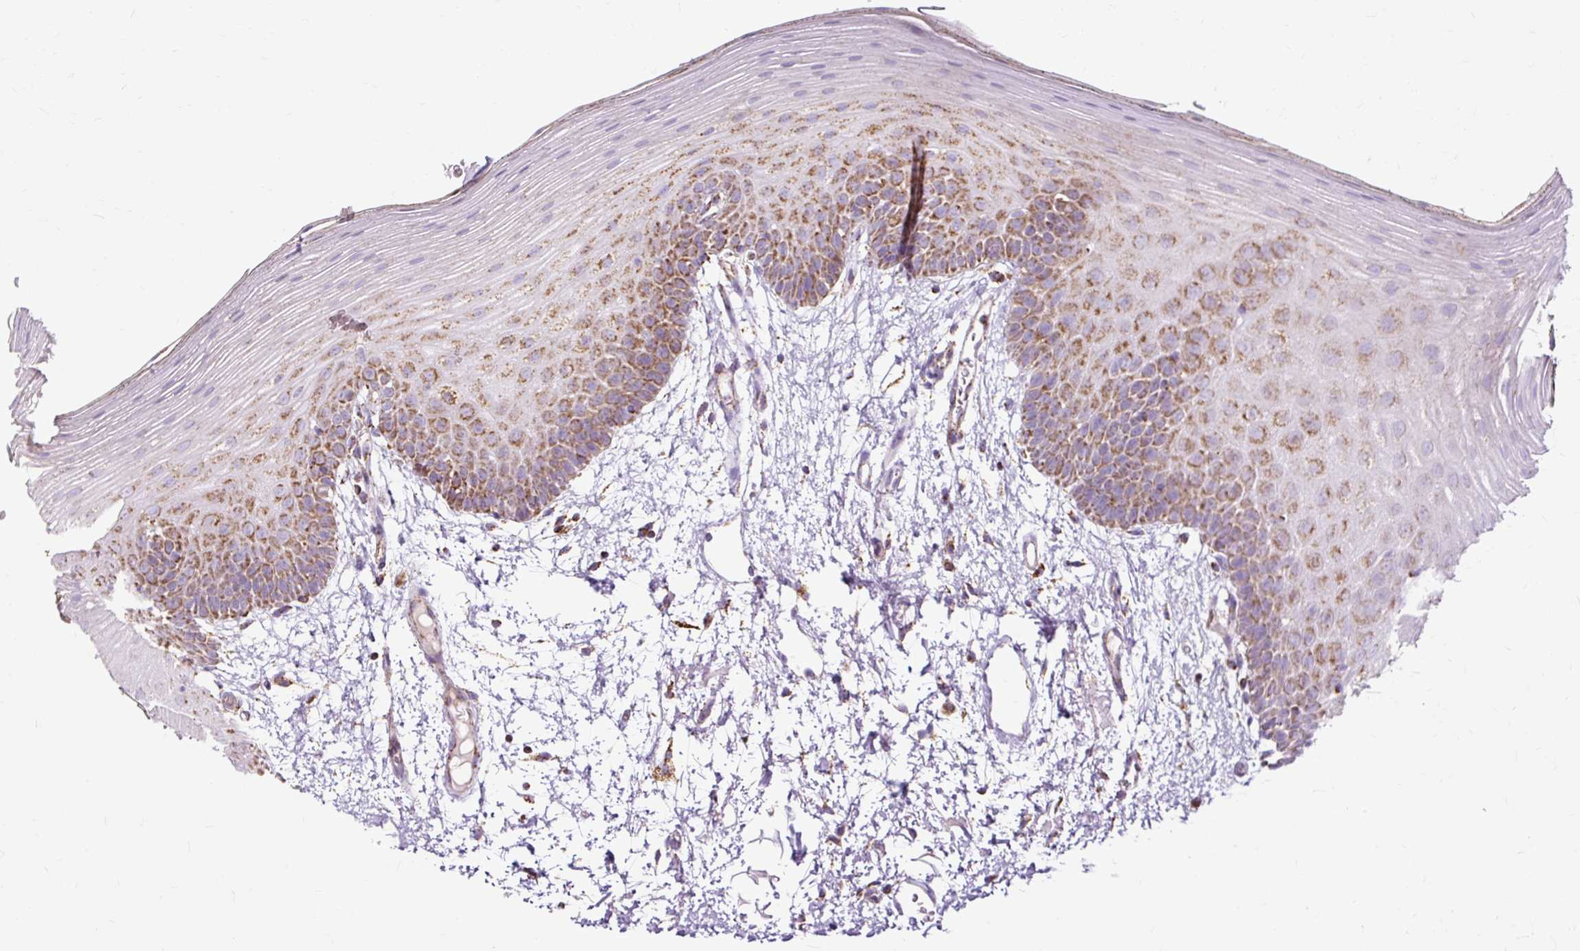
{"staining": {"intensity": "moderate", "quantity": ">75%", "location": "cytoplasmic/membranous"}, "tissue": "oral mucosa", "cell_type": "Squamous epithelial cells", "image_type": "normal", "snomed": [{"axis": "morphology", "description": "Normal tissue, NOS"}, {"axis": "morphology", "description": "Squamous cell carcinoma, NOS"}, {"axis": "topography", "description": "Oral tissue"}, {"axis": "topography", "description": "Head-Neck"}], "caption": "Immunohistochemical staining of normal human oral mucosa shows >75% levels of moderate cytoplasmic/membranous protein staining in about >75% of squamous epithelial cells.", "gene": "DLAT", "patient": {"sex": "female", "age": 81}}